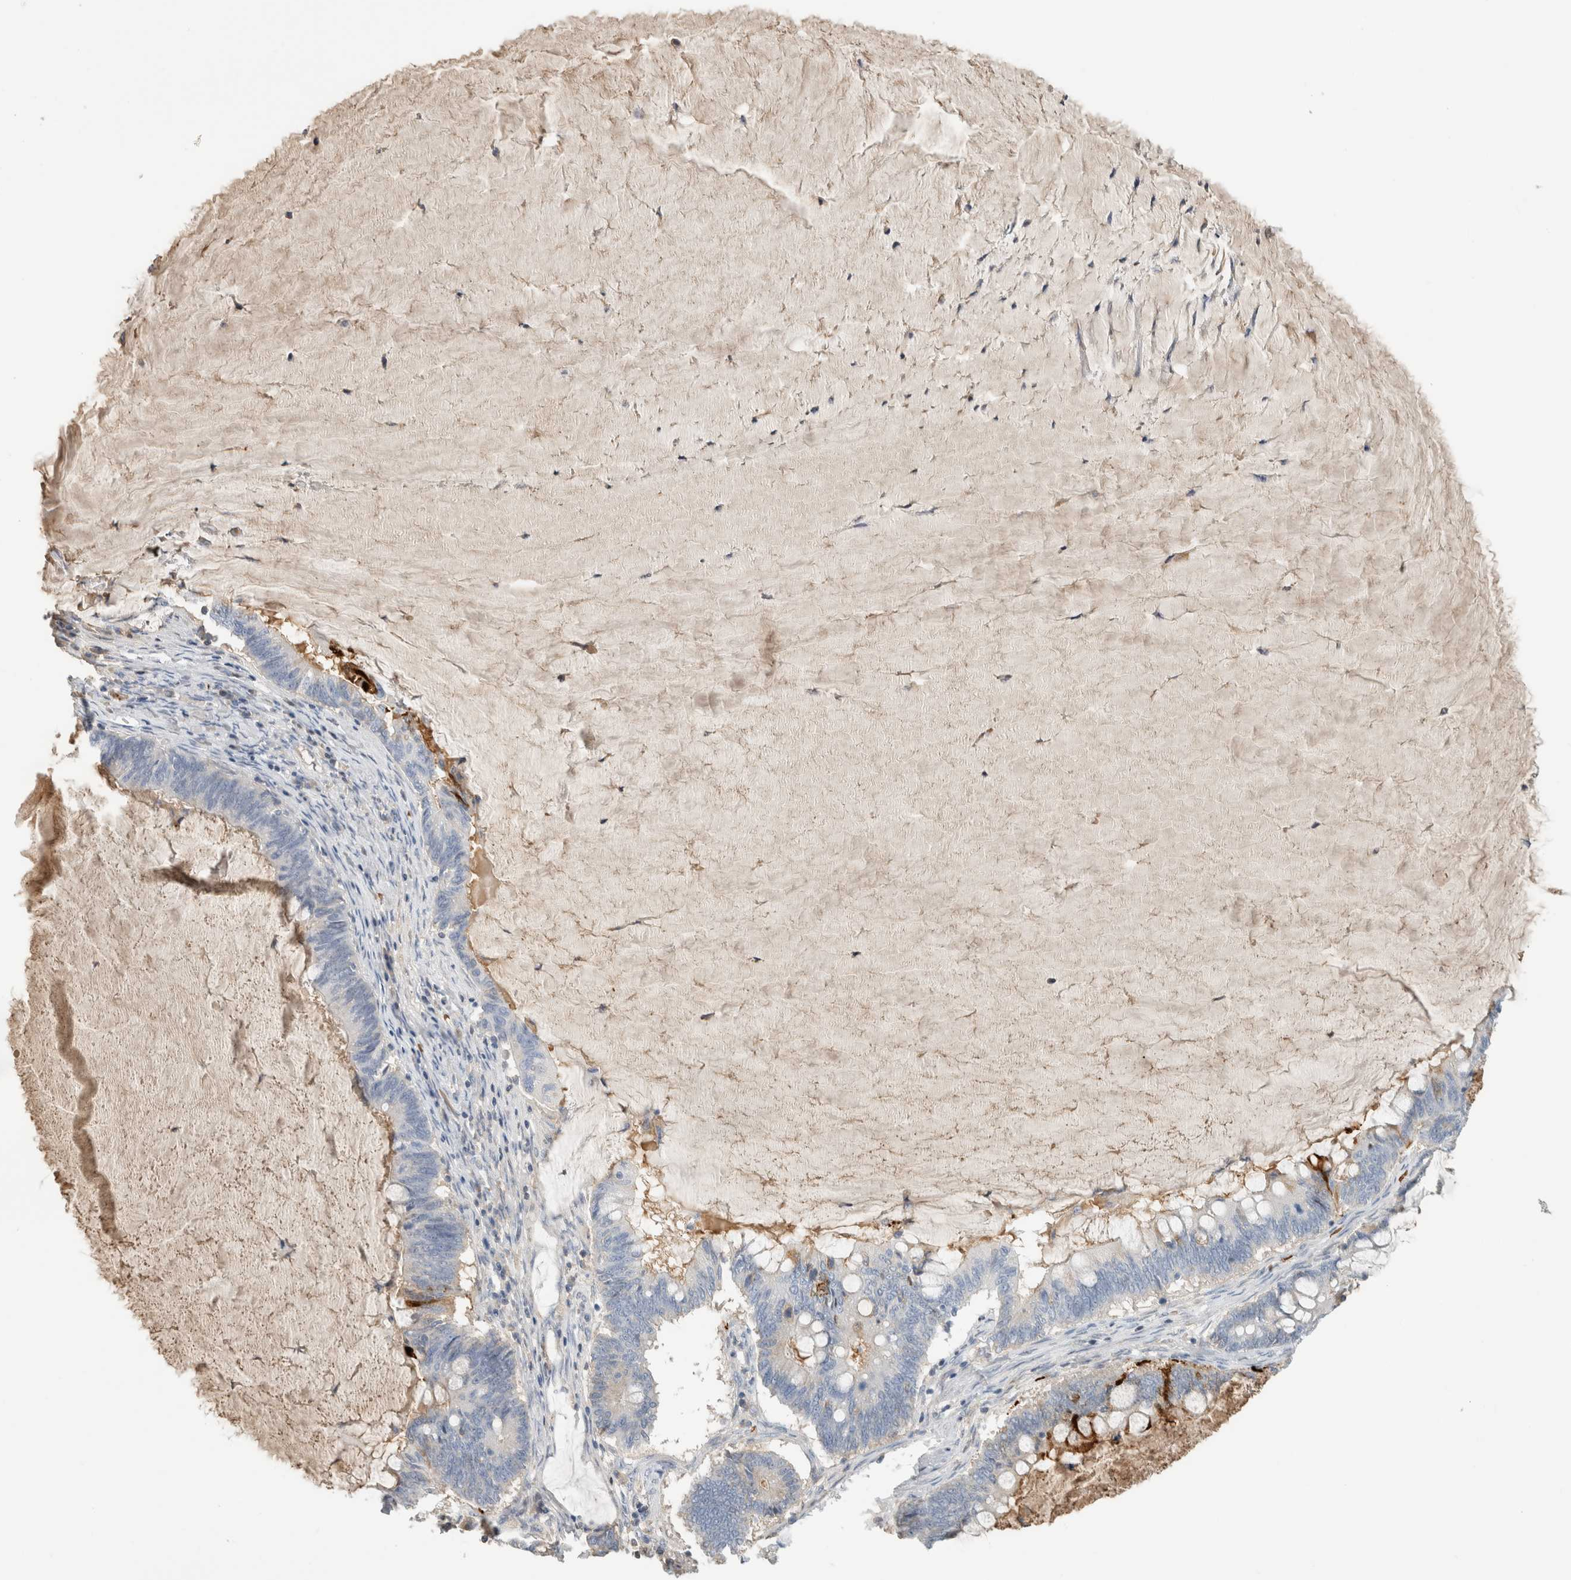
{"staining": {"intensity": "moderate", "quantity": "<25%", "location": "cytoplasmic/membranous"}, "tissue": "ovarian cancer", "cell_type": "Tumor cells", "image_type": "cancer", "snomed": [{"axis": "morphology", "description": "Cystadenocarcinoma, mucinous, NOS"}, {"axis": "topography", "description": "Ovary"}], "caption": "Immunohistochemical staining of human ovarian mucinous cystadenocarcinoma shows low levels of moderate cytoplasmic/membranous expression in approximately <25% of tumor cells.", "gene": "CA1", "patient": {"sex": "female", "age": 61}}